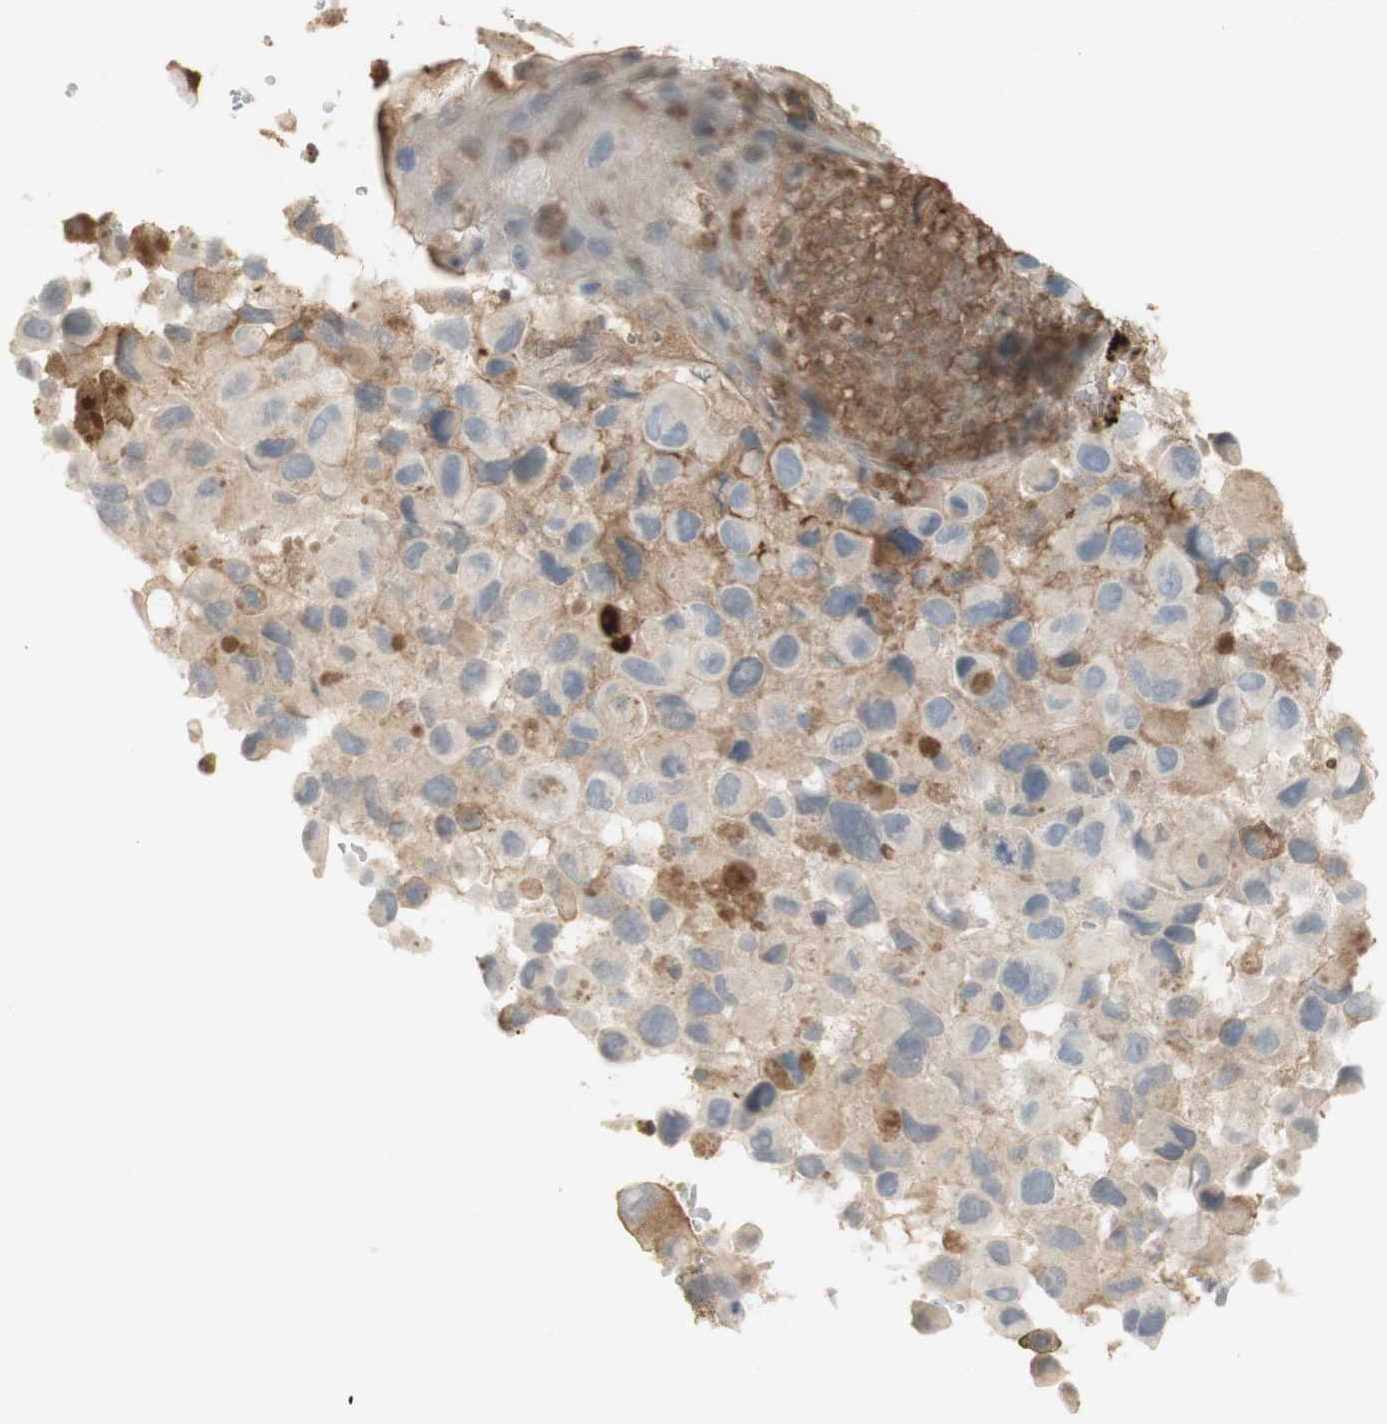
{"staining": {"intensity": "weak", "quantity": "25%-75%", "location": "cytoplasmic/membranous"}, "tissue": "melanoma", "cell_type": "Tumor cells", "image_type": "cancer", "snomed": [{"axis": "morphology", "description": "Malignant melanoma, NOS"}, {"axis": "topography", "description": "Skin"}], "caption": "Melanoma tissue demonstrates weak cytoplasmic/membranous expression in approximately 25%-75% of tumor cells, visualized by immunohistochemistry.", "gene": "NID1", "patient": {"sex": "female", "age": 73}}